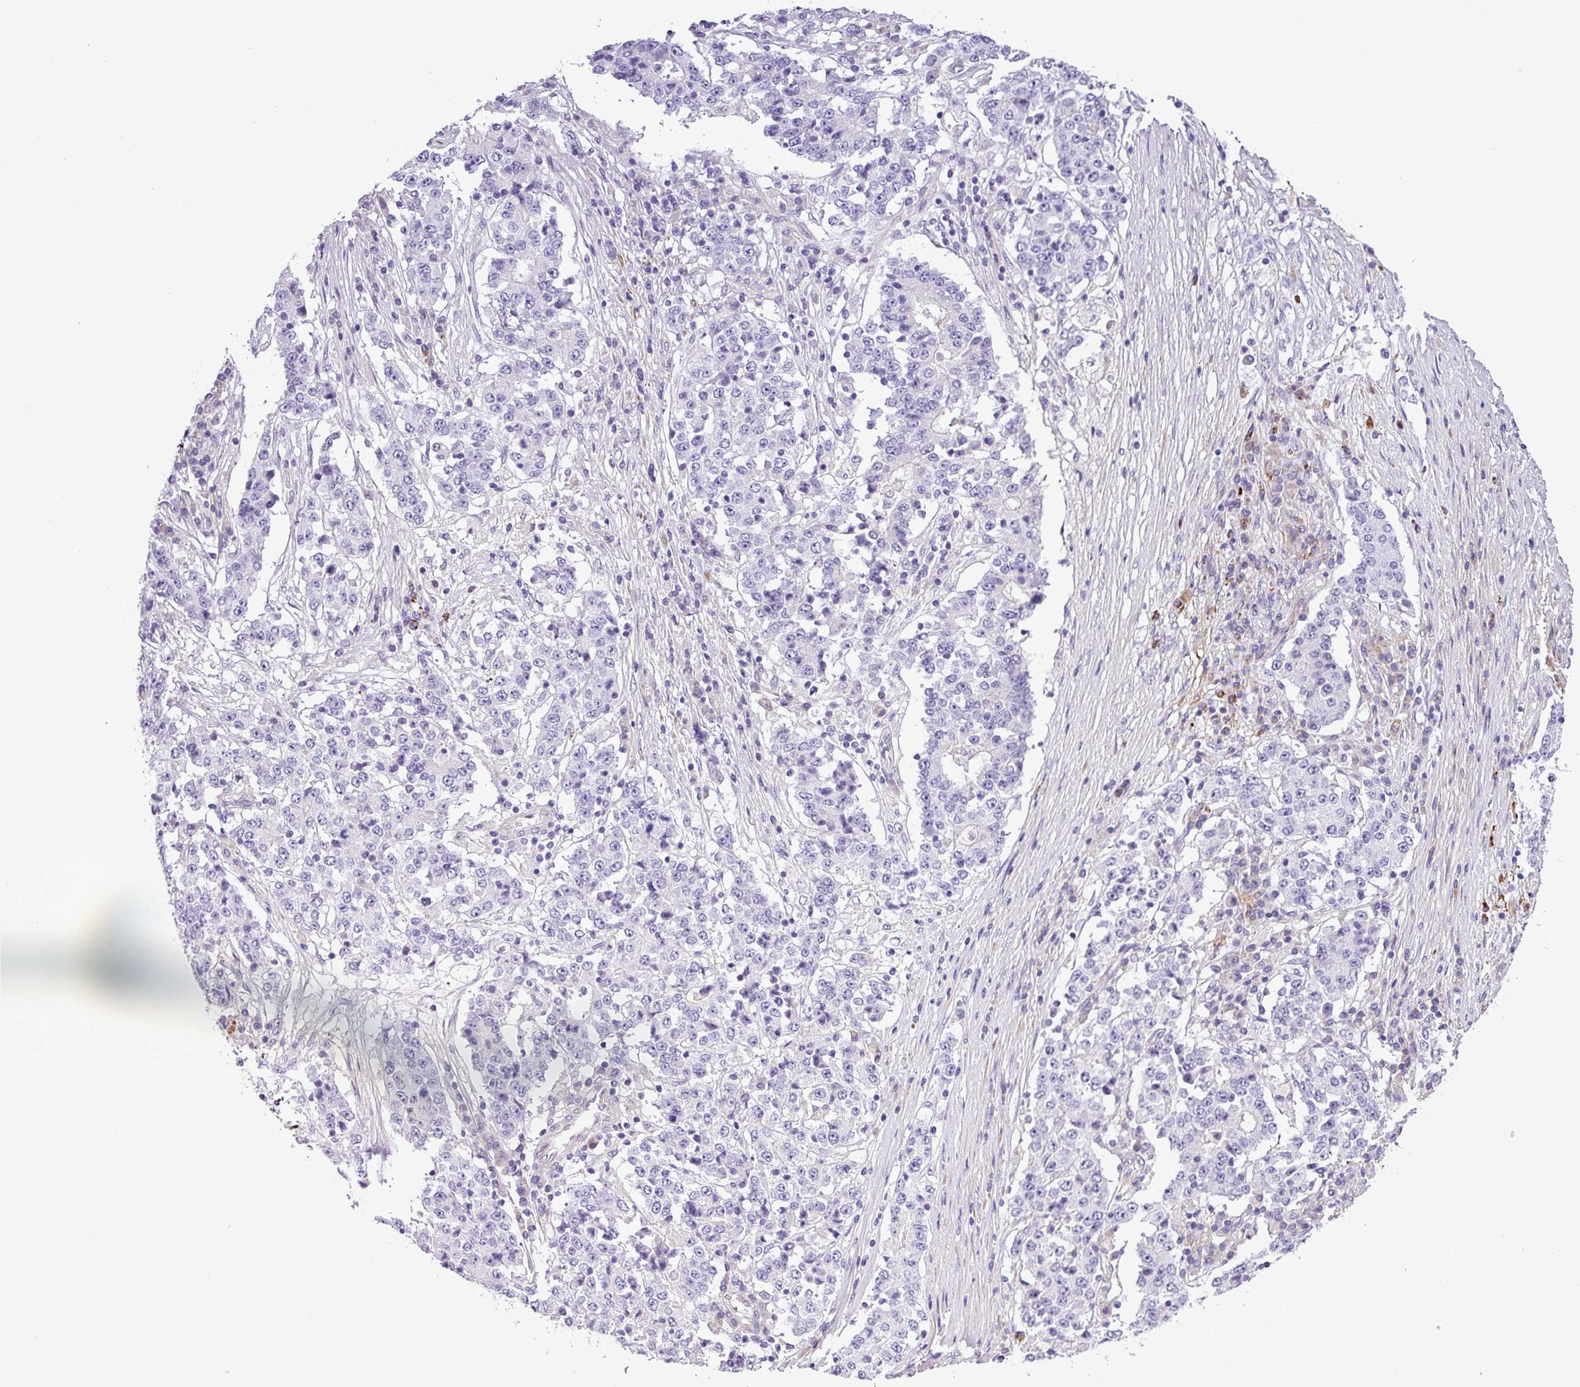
{"staining": {"intensity": "negative", "quantity": "none", "location": "none"}, "tissue": "stomach cancer", "cell_type": "Tumor cells", "image_type": "cancer", "snomed": [{"axis": "morphology", "description": "Adenocarcinoma, NOS"}, {"axis": "topography", "description": "Stomach"}], "caption": "This histopathology image is of stomach cancer stained with IHC to label a protein in brown with the nuclei are counter-stained blue. There is no staining in tumor cells. (IHC, brightfield microscopy, high magnification).", "gene": "C11orf91", "patient": {"sex": "male", "age": 59}}